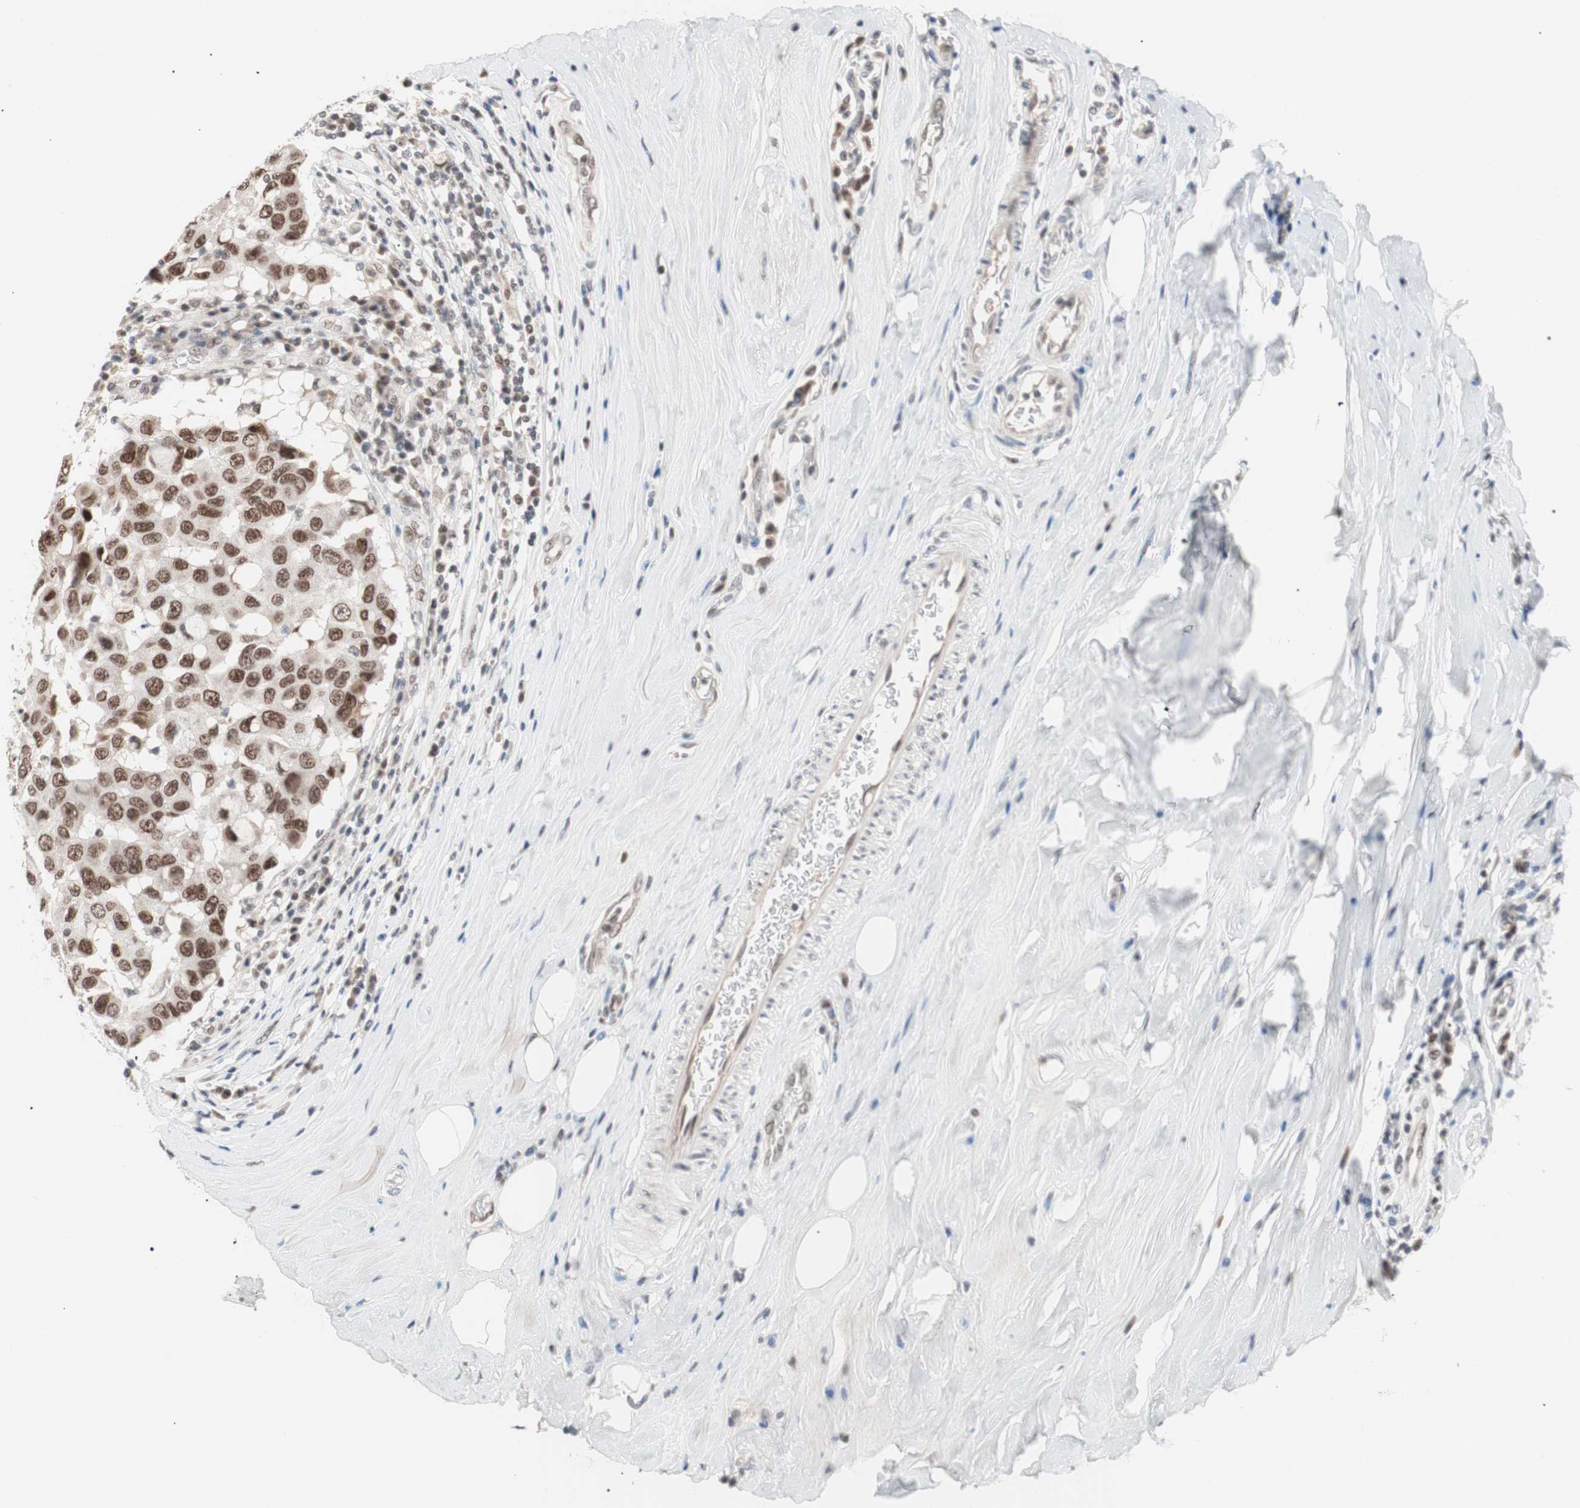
{"staining": {"intensity": "strong", "quantity": ">75%", "location": "nuclear"}, "tissue": "breast cancer", "cell_type": "Tumor cells", "image_type": "cancer", "snomed": [{"axis": "morphology", "description": "Duct carcinoma"}, {"axis": "topography", "description": "Breast"}], "caption": "About >75% of tumor cells in breast invasive ductal carcinoma exhibit strong nuclear protein positivity as visualized by brown immunohistochemical staining.", "gene": "LIG3", "patient": {"sex": "female", "age": 27}}